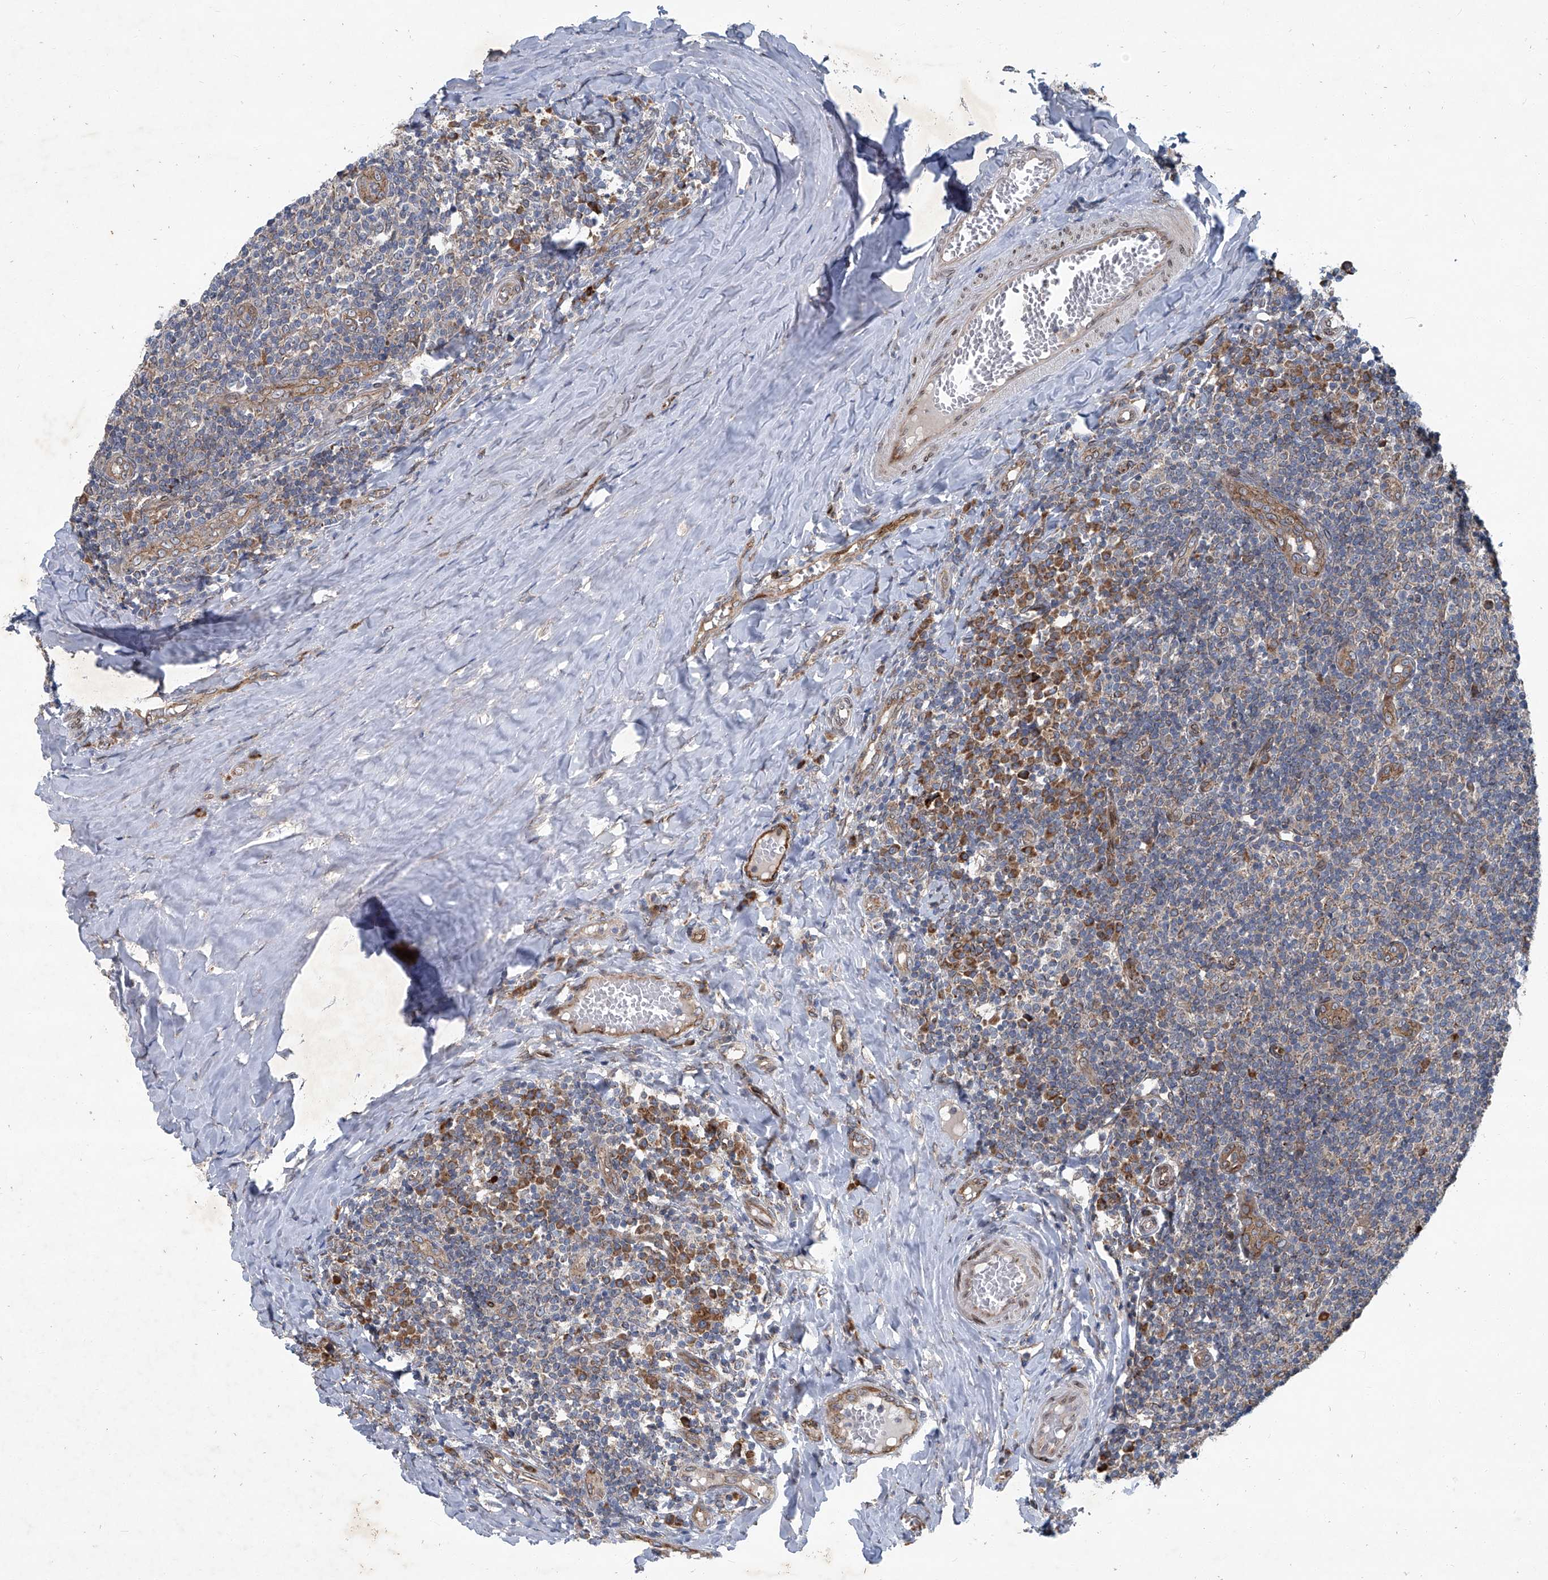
{"staining": {"intensity": "weak", "quantity": "<25%", "location": "cytoplasmic/membranous"}, "tissue": "tonsil", "cell_type": "Germinal center cells", "image_type": "normal", "snomed": [{"axis": "morphology", "description": "Normal tissue, NOS"}, {"axis": "topography", "description": "Tonsil"}], "caption": "A histopathology image of human tonsil is negative for staining in germinal center cells. Nuclei are stained in blue.", "gene": "GPR132", "patient": {"sex": "female", "age": 19}}